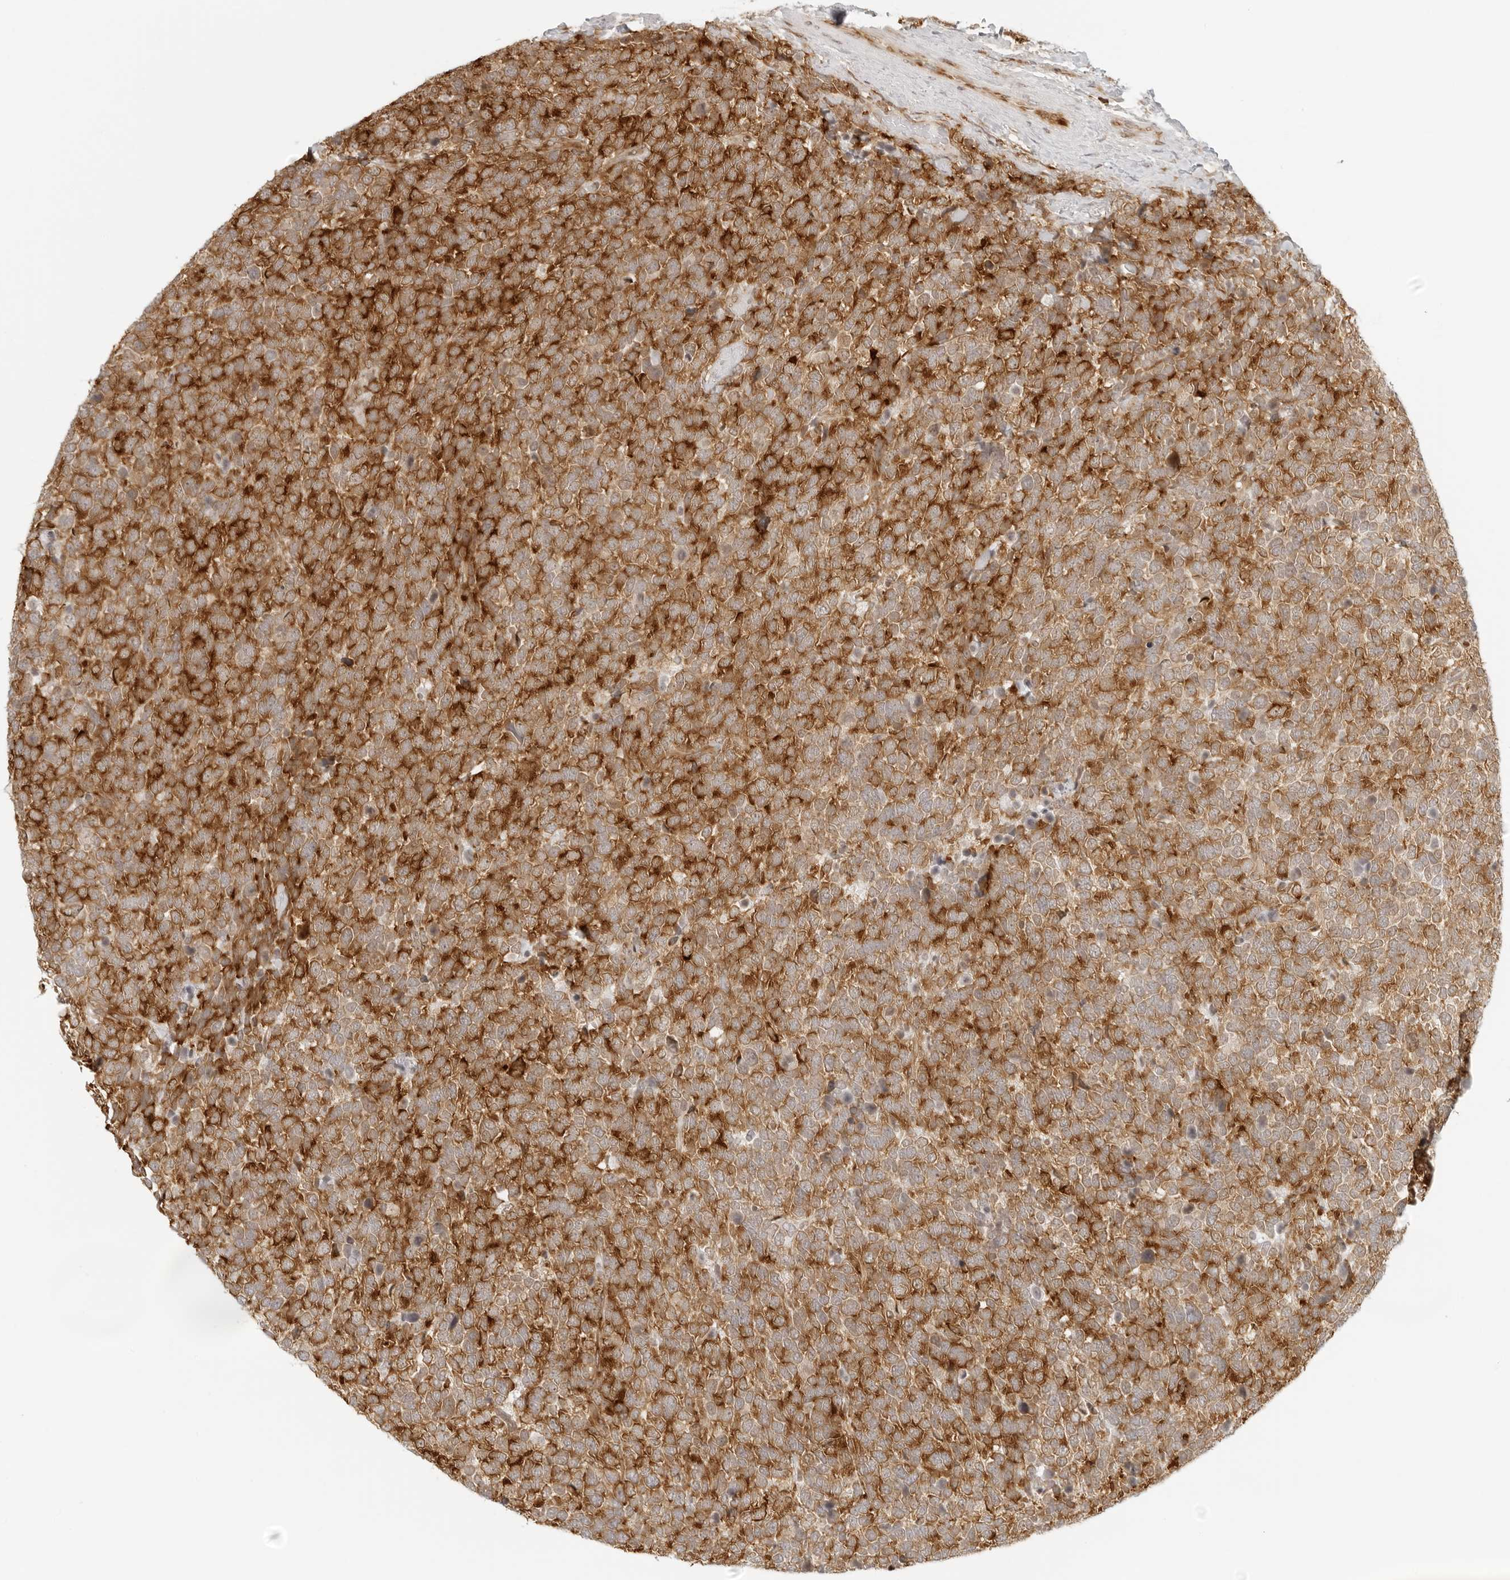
{"staining": {"intensity": "strong", "quantity": ">75%", "location": "cytoplasmic/membranous"}, "tissue": "urothelial cancer", "cell_type": "Tumor cells", "image_type": "cancer", "snomed": [{"axis": "morphology", "description": "Urothelial carcinoma, High grade"}, {"axis": "topography", "description": "Urinary bladder"}], "caption": "Protein expression analysis of urothelial carcinoma (high-grade) exhibits strong cytoplasmic/membranous positivity in about >75% of tumor cells.", "gene": "EIF4G1", "patient": {"sex": "female", "age": 82}}